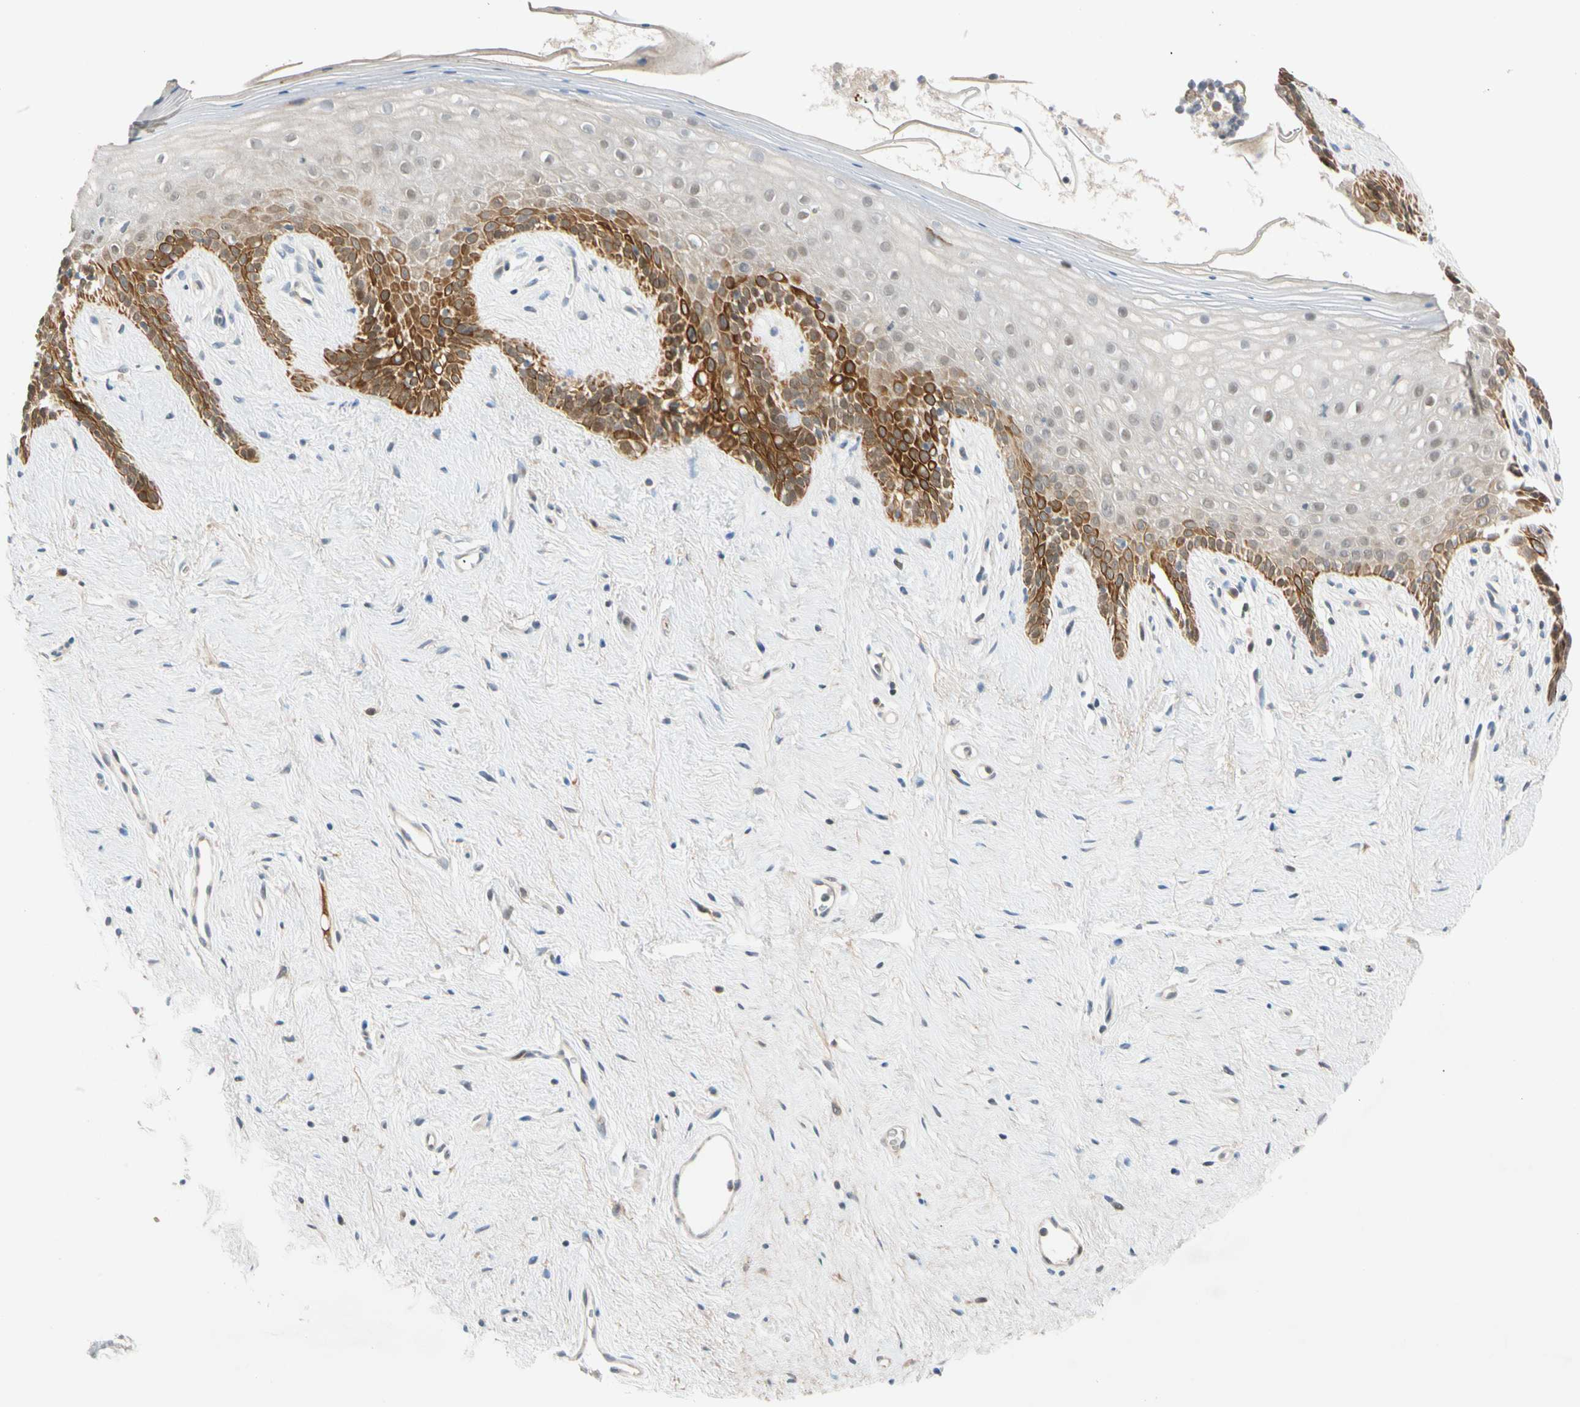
{"staining": {"intensity": "strong", "quantity": "<25%", "location": "cytoplasmic/membranous,nuclear"}, "tissue": "vagina", "cell_type": "Squamous epithelial cells", "image_type": "normal", "snomed": [{"axis": "morphology", "description": "Normal tissue, NOS"}, {"axis": "topography", "description": "Vagina"}], "caption": "Brown immunohistochemical staining in benign vagina displays strong cytoplasmic/membranous,nuclear positivity in about <25% of squamous epithelial cells. The staining was performed using DAB to visualize the protein expression in brown, while the nuclei were stained in blue with hematoxylin (Magnification: 20x).", "gene": "CNST", "patient": {"sex": "female", "age": 44}}